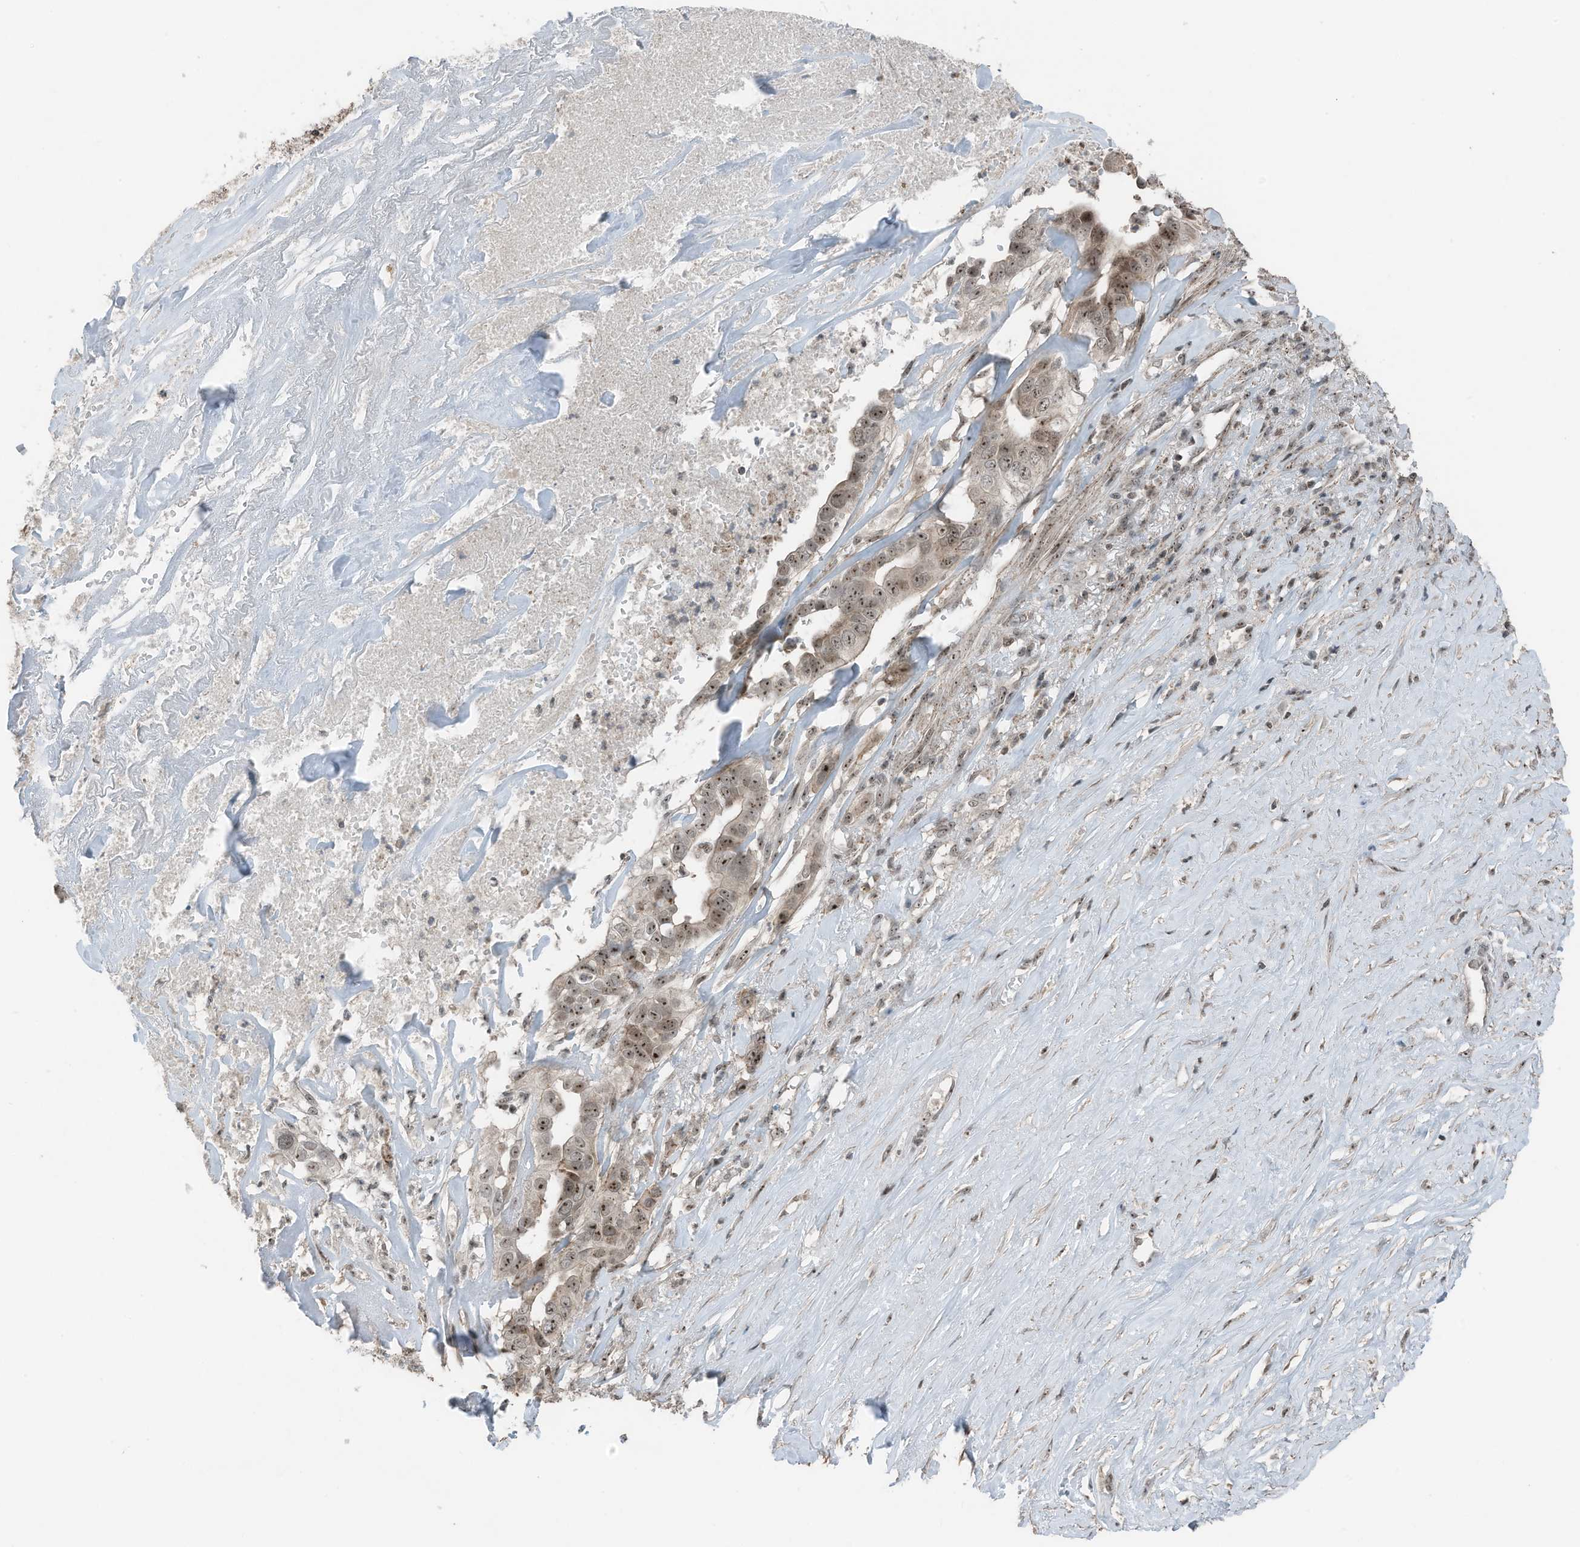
{"staining": {"intensity": "moderate", "quantity": ">75%", "location": "nuclear"}, "tissue": "liver cancer", "cell_type": "Tumor cells", "image_type": "cancer", "snomed": [{"axis": "morphology", "description": "Cholangiocarcinoma"}, {"axis": "topography", "description": "Liver"}], "caption": "Immunohistochemistry micrograph of neoplastic tissue: liver cancer stained using IHC shows medium levels of moderate protein expression localized specifically in the nuclear of tumor cells, appearing as a nuclear brown color.", "gene": "UTP3", "patient": {"sex": "female", "age": 79}}